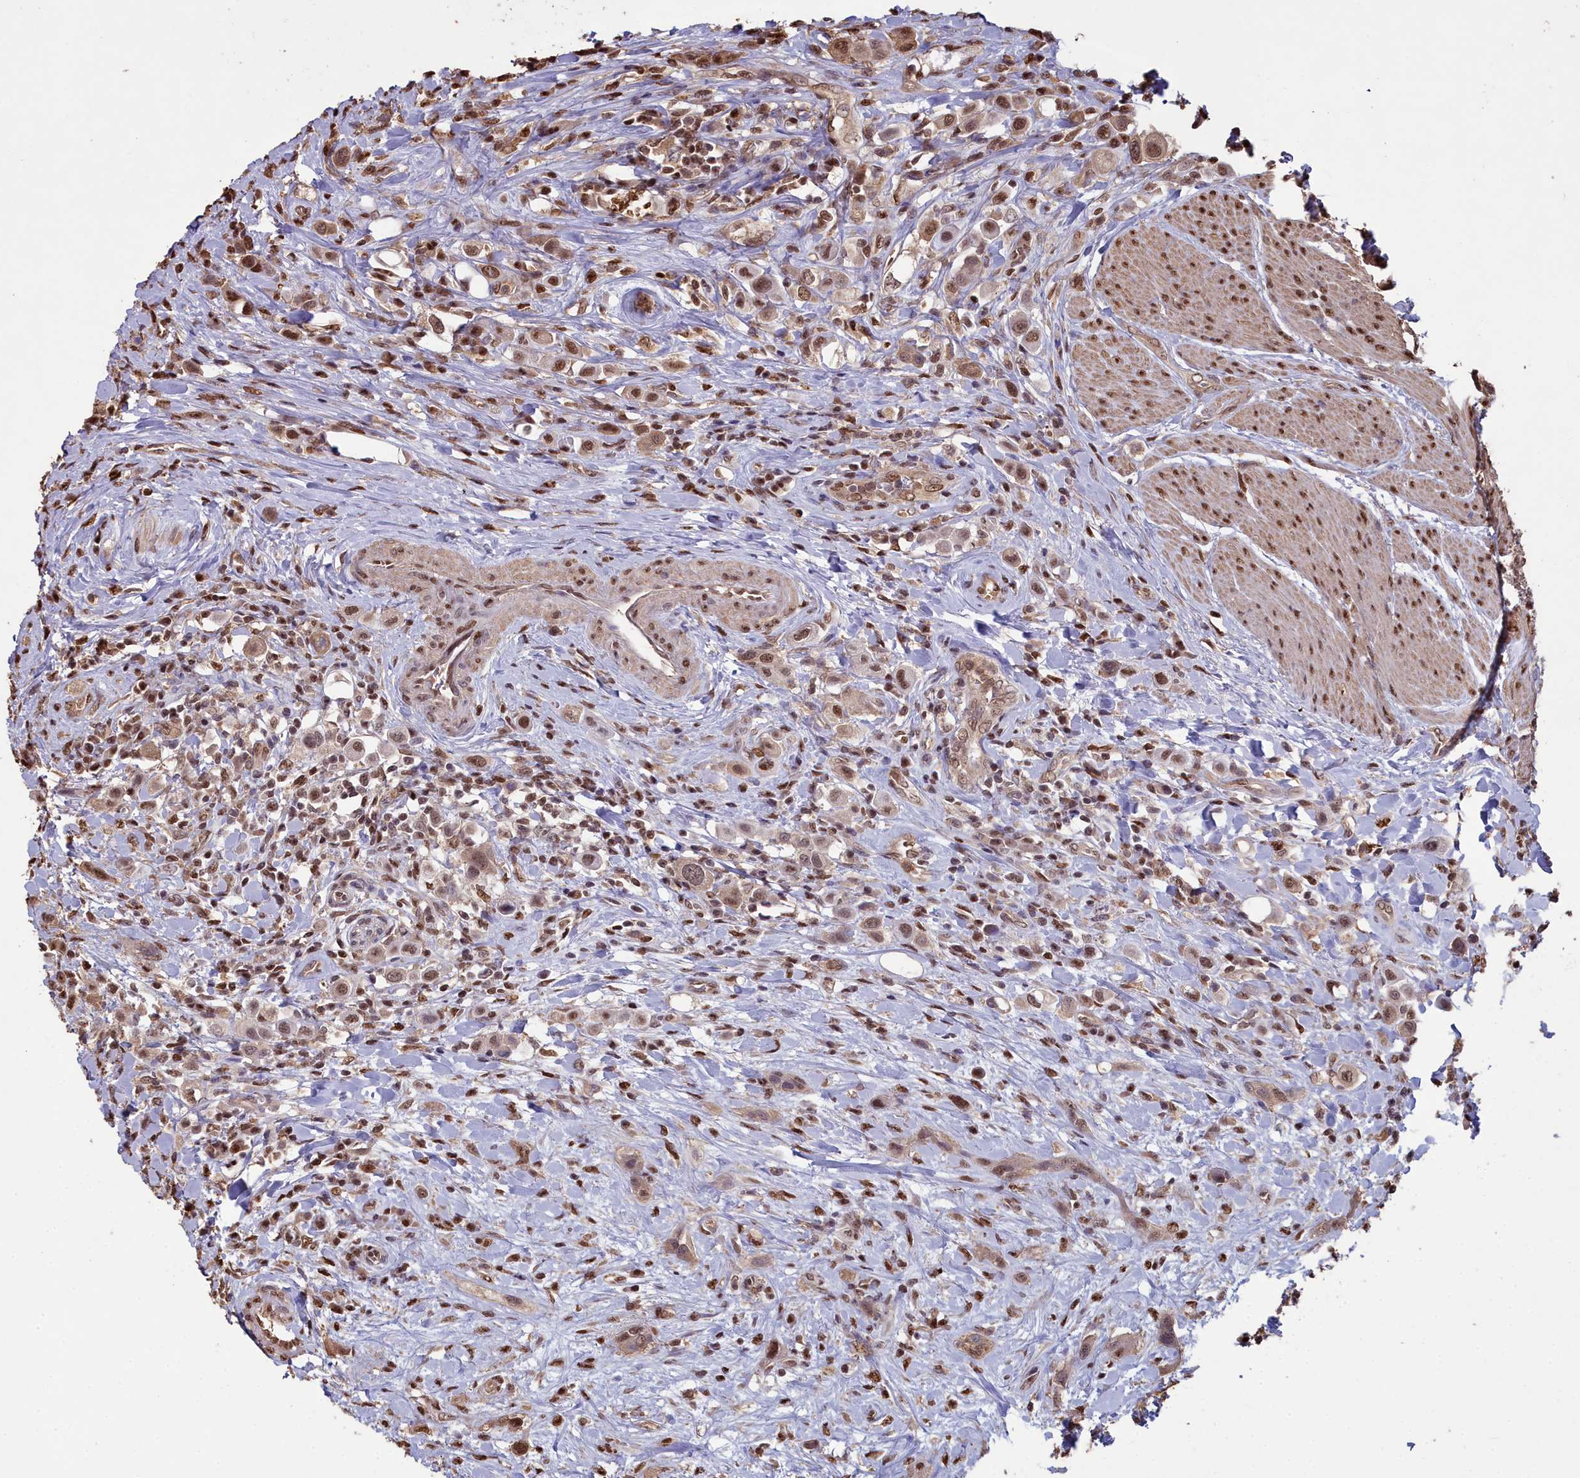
{"staining": {"intensity": "moderate", "quantity": ">75%", "location": "cytoplasmic/membranous,nuclear"}, "tissue": "urothelial cancer", "cell_type": "Tumor cells", "image_type": "cancer", "snomed": [{"axis": "morphology", "description": "Urothelial carcinoma, High grade"}, {"axis": "topography", "description": "Urinary bladder"}], "caption": "Protein expression by immunohistochemistry shows moderate cytoplasmic/membranous and nuclear staining in about >75% of tumor cells in urothelial carcinoma (high-grade).", "gene": "GAPDH", "patient": {"sex": "male", "age": 50}}